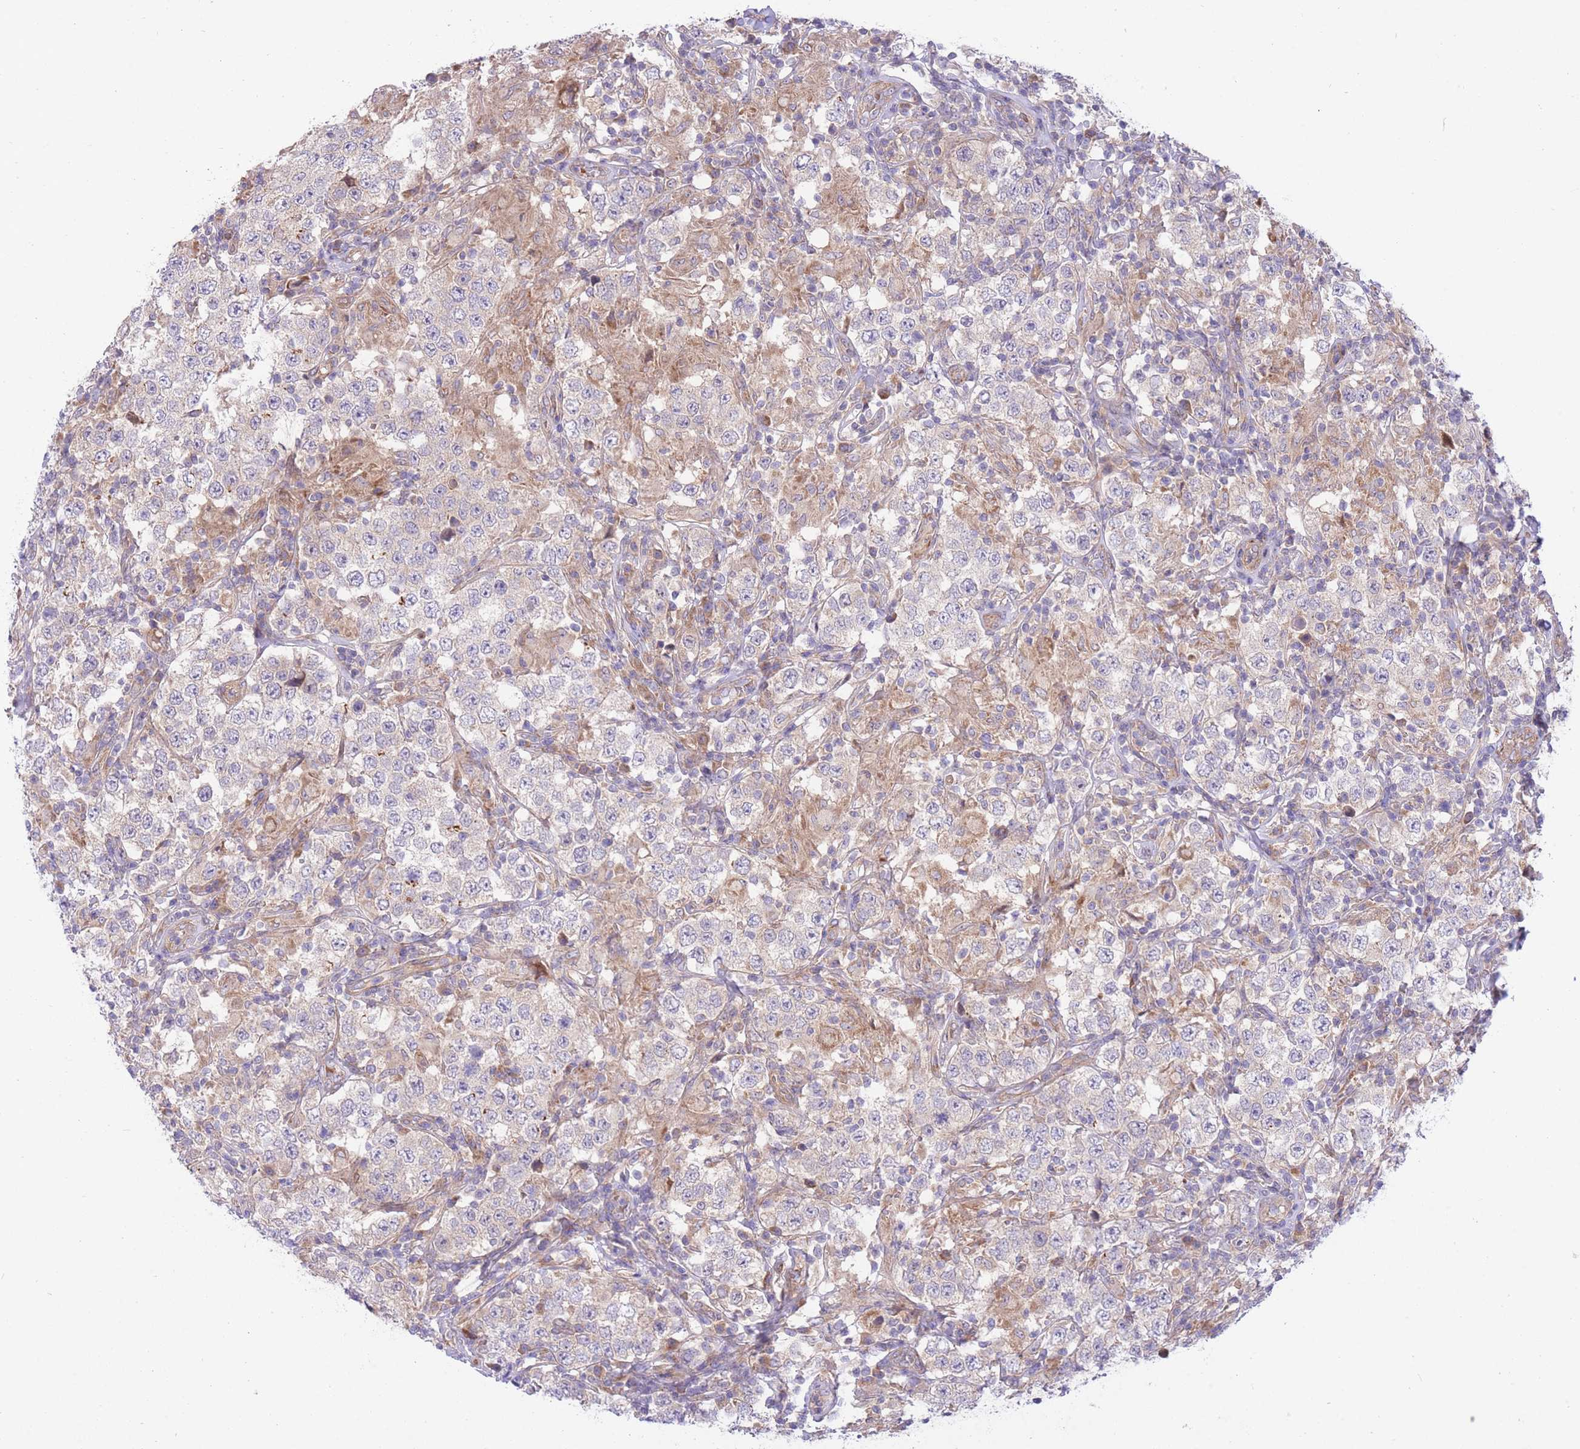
{"staining": {"intensity": "moderate", "quantity": "<25%", "location": "cytoplasmic/membranous"}, "tissue": "testis cancer", "cell_type": "Tumor cells", "image_type": "cancer", "snomed": [{"axis": "morphology", "description": "Seminoma, NOS"}, {"axis": "morphology", "description": "Carcinoma, Embryonal, NOS"}, {"axis": "topography", "description": "Testis"}], "caption": "Immunohistochemical staining of human testis cancer (seminoma) demonstrates moderate cytoplasmic/membranous protein expression in about <25% of tumor cells.", "gene": "CHAC1", "patient": {"sex": "male", "age": 41}}